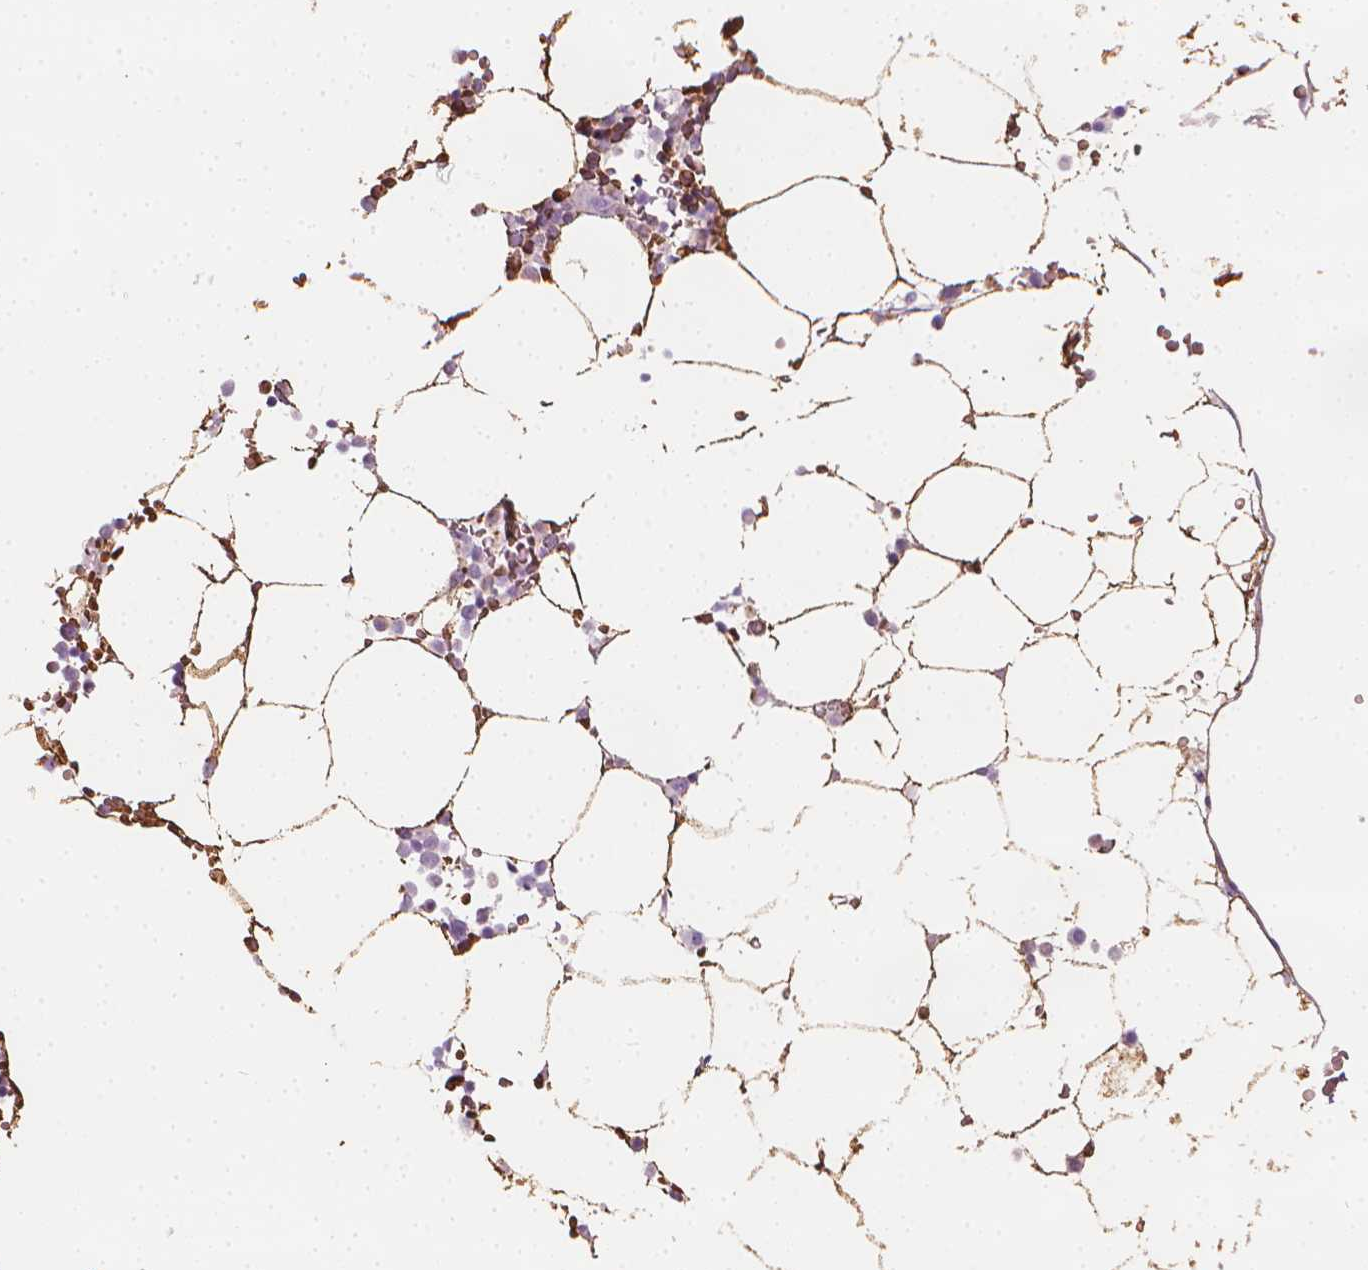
{"staining": {"intensity": "negative", "quantity": "none", "location": "none"}, "tissue": "bone marrow", "cell_type": "Hematopoietic cells", "image_type": "normal", "snomed": [{"axis": "morphology", "description": "Normal tissue, NOS"}, {"axis": "topography", "description": "Bone marrow"}], "caption": "This is an immunohistochemistry (IHC) micrograph of benign bone marrow. There is no expression in hematopoietic cells.", "gene": "CES1", "patient": {"sex": "female", "age": 52}}